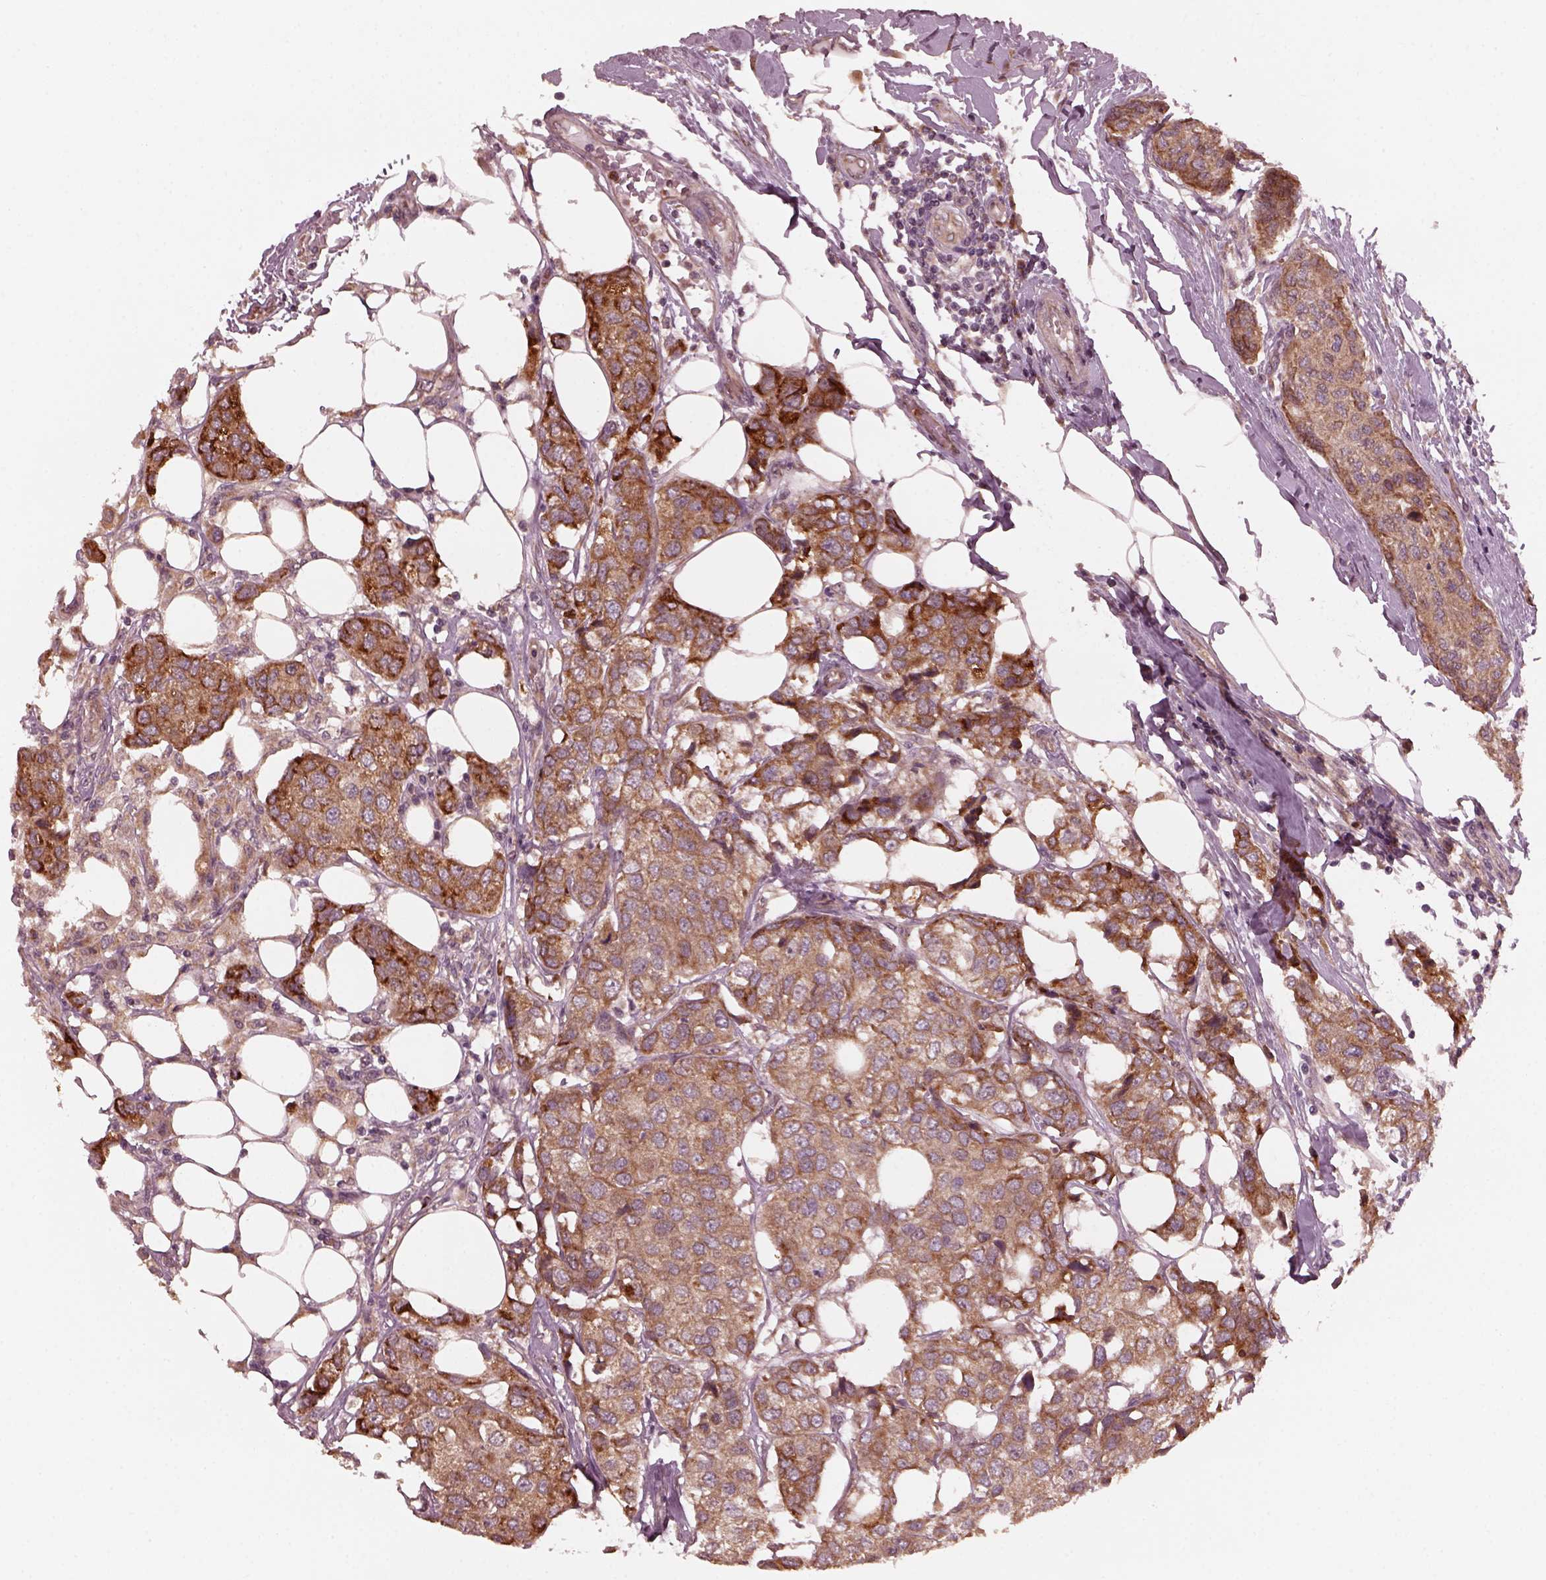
{"staining": {"intensity": "moderate", "quantity": "25%-75%", "location": "cytoplasmic/membranous"}, "tissue": "breast cancer", "cell_type": "Tumor cells", "image_type": "cancer", "snomed": [{"axis": "morphology", "description": "Duct carcinoma"}, {"axis": "topography", "description": "Breast"}], "caption": "Moderate cytoplasmic/membranous expression is present in approximately 25%-75% of tumor cells in breast intraductal carcinoma.", "gene": "FAF2", "patient": {"sex": "female", "age": 80}}